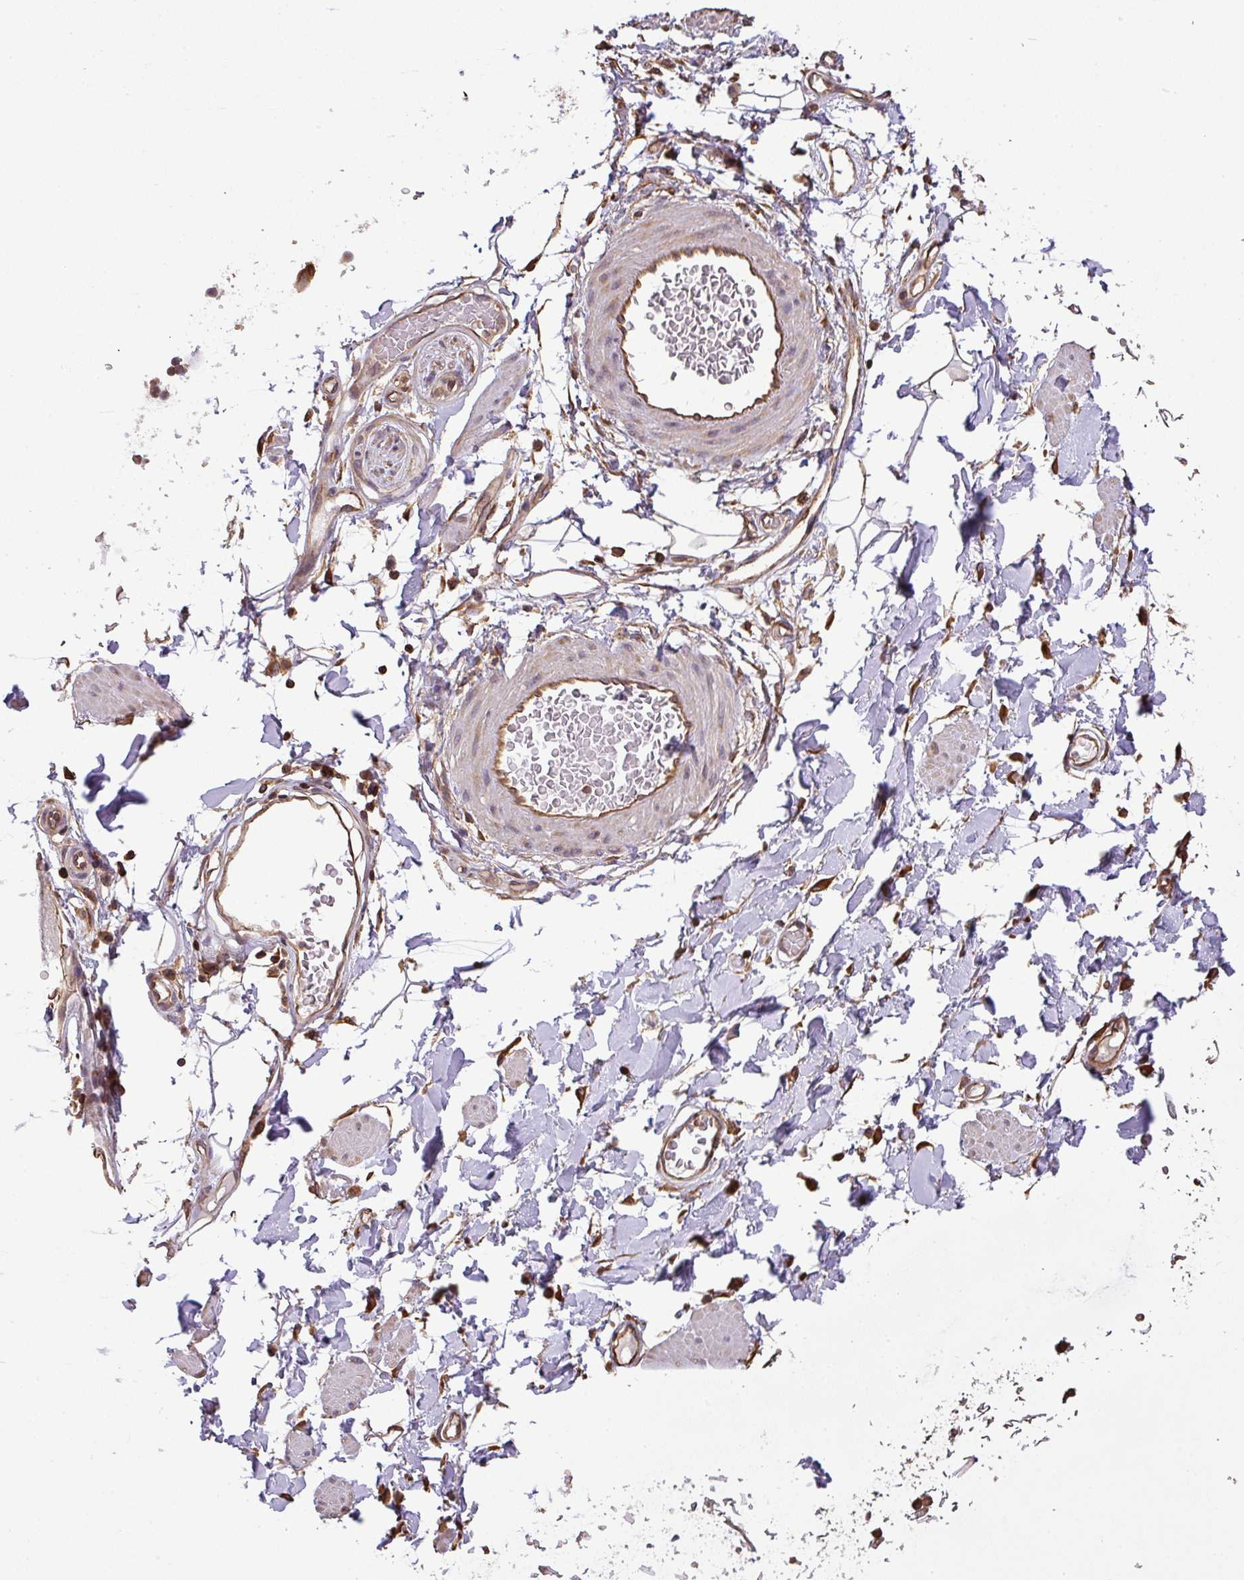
{"staining": {"intensity": "moderate", "quantity": "<25%", "location": "cytoplasmic/membranous"}, "tissue": "adipose tissue", "cell_type": "Adipocytes", "image_type": "normal", "snomed": [{"axis": "morphology", "description": "Normal tissue, NOS"}, {"axis": "topography", "description": "Vulva"}, {"axis": "topography", "description": "Peripheral nerve tissue"}], "caption": "Protein expression analysis of benign adipose tissue shows moderate cytoplasmic/membranous staining in approximately <25% of adipocytes. Immunohistochemistry stains the protein of interest in brown and the nuclei are stained blue.", "gene": "VENTX", "patient": {"sex": "female", "age": 68}}